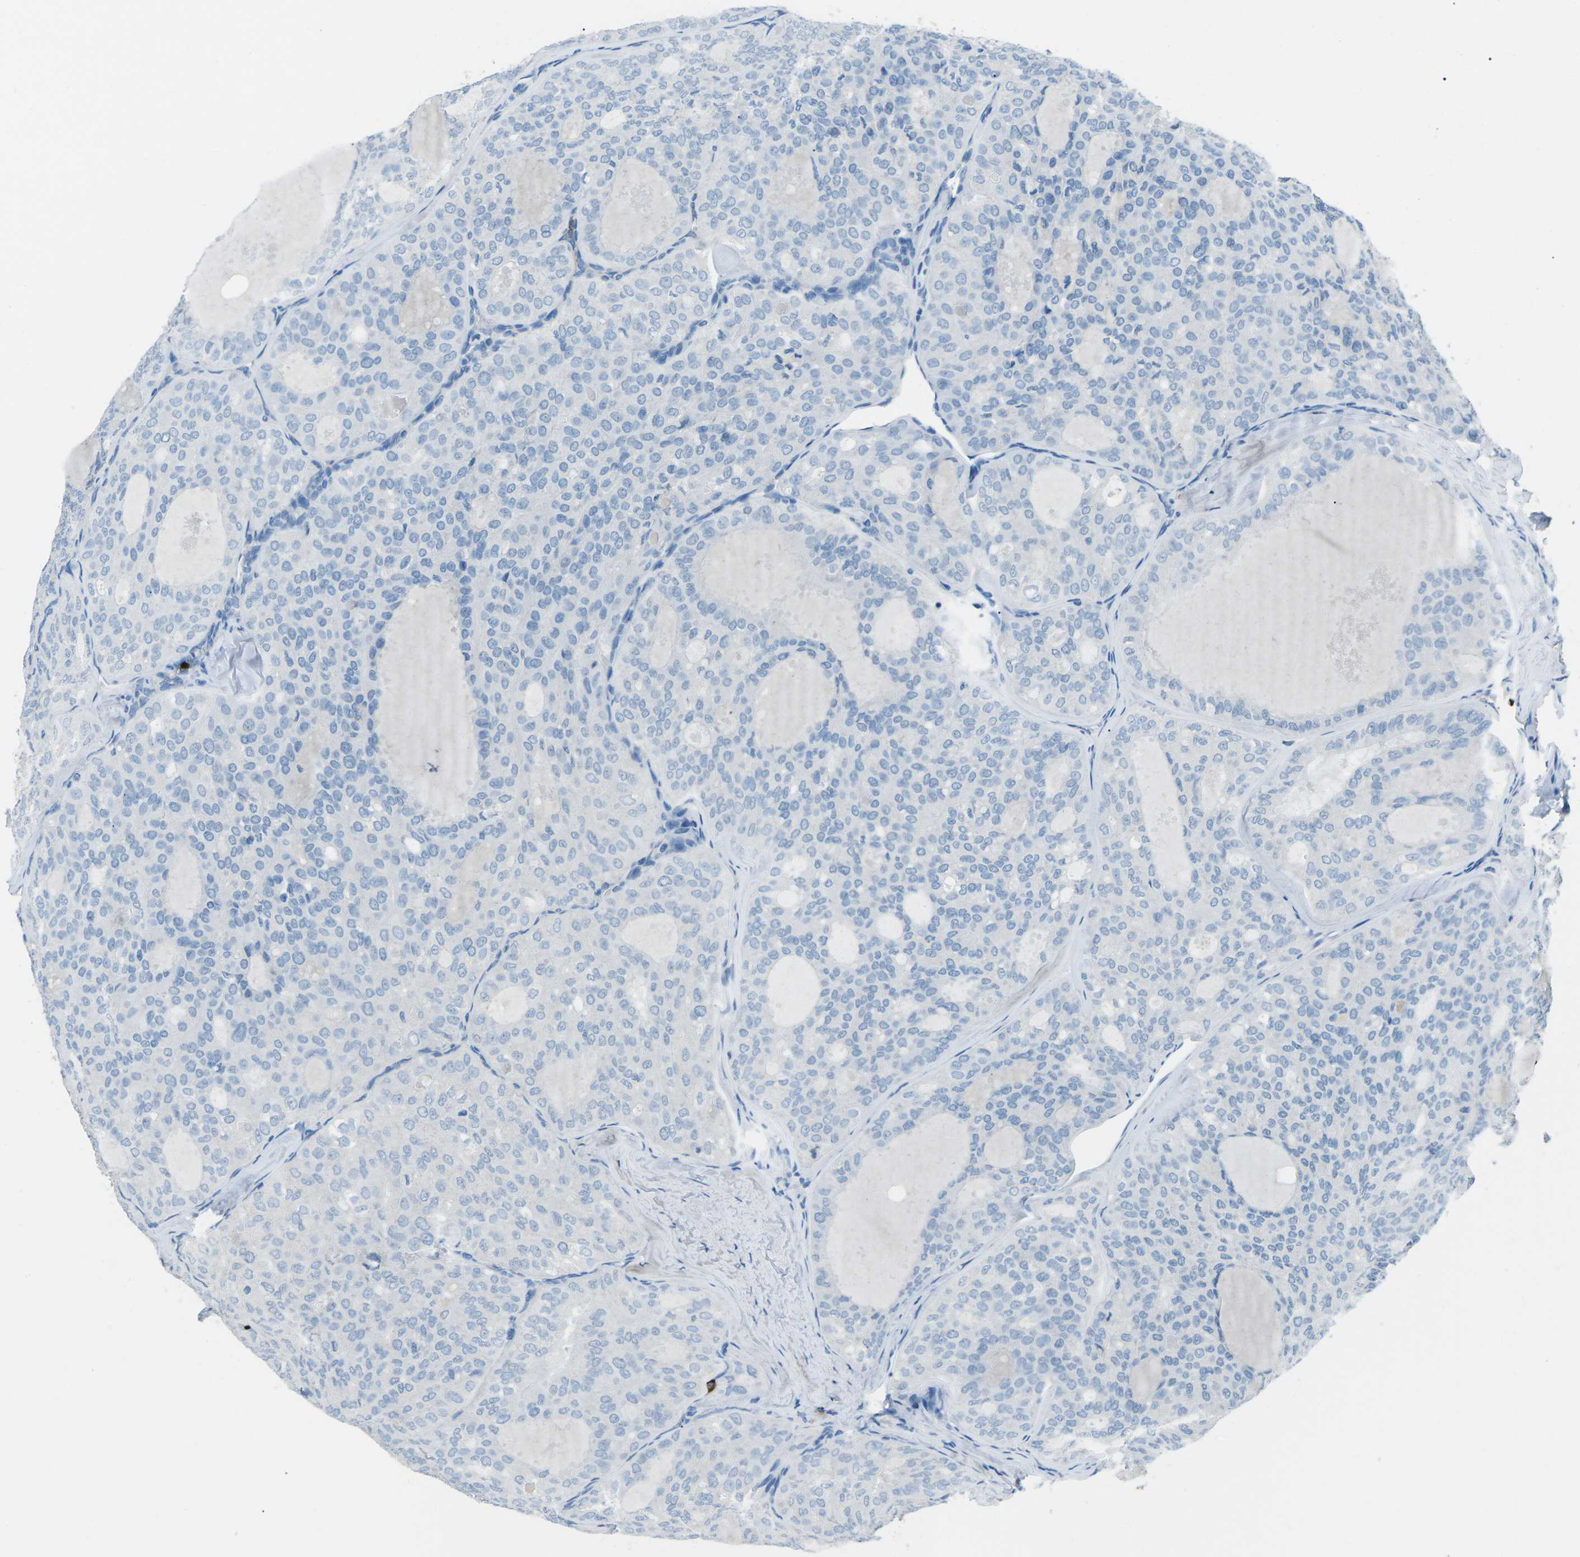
{"staining": {"intensity": "negative", "quantity": "none", "location": "none"}, "tissue": "thyroid cancer", "cell_type": "Tumor cells", "image_type": "cancer", "snomed": [{"axis": "morphology", "description": "Follicular adenoma carcinoma, NOS"}, {"axis": "topography", "description": "Thyroid gland"}], "caption": "The histopathology image exhibits no significant positivity in tumor cells of thyroid cancer (follicular adenoma carcinoma). Nuclei are stained in blue.", "gene": "FCN1", "patient": {"sex": "male", "age": 75}}